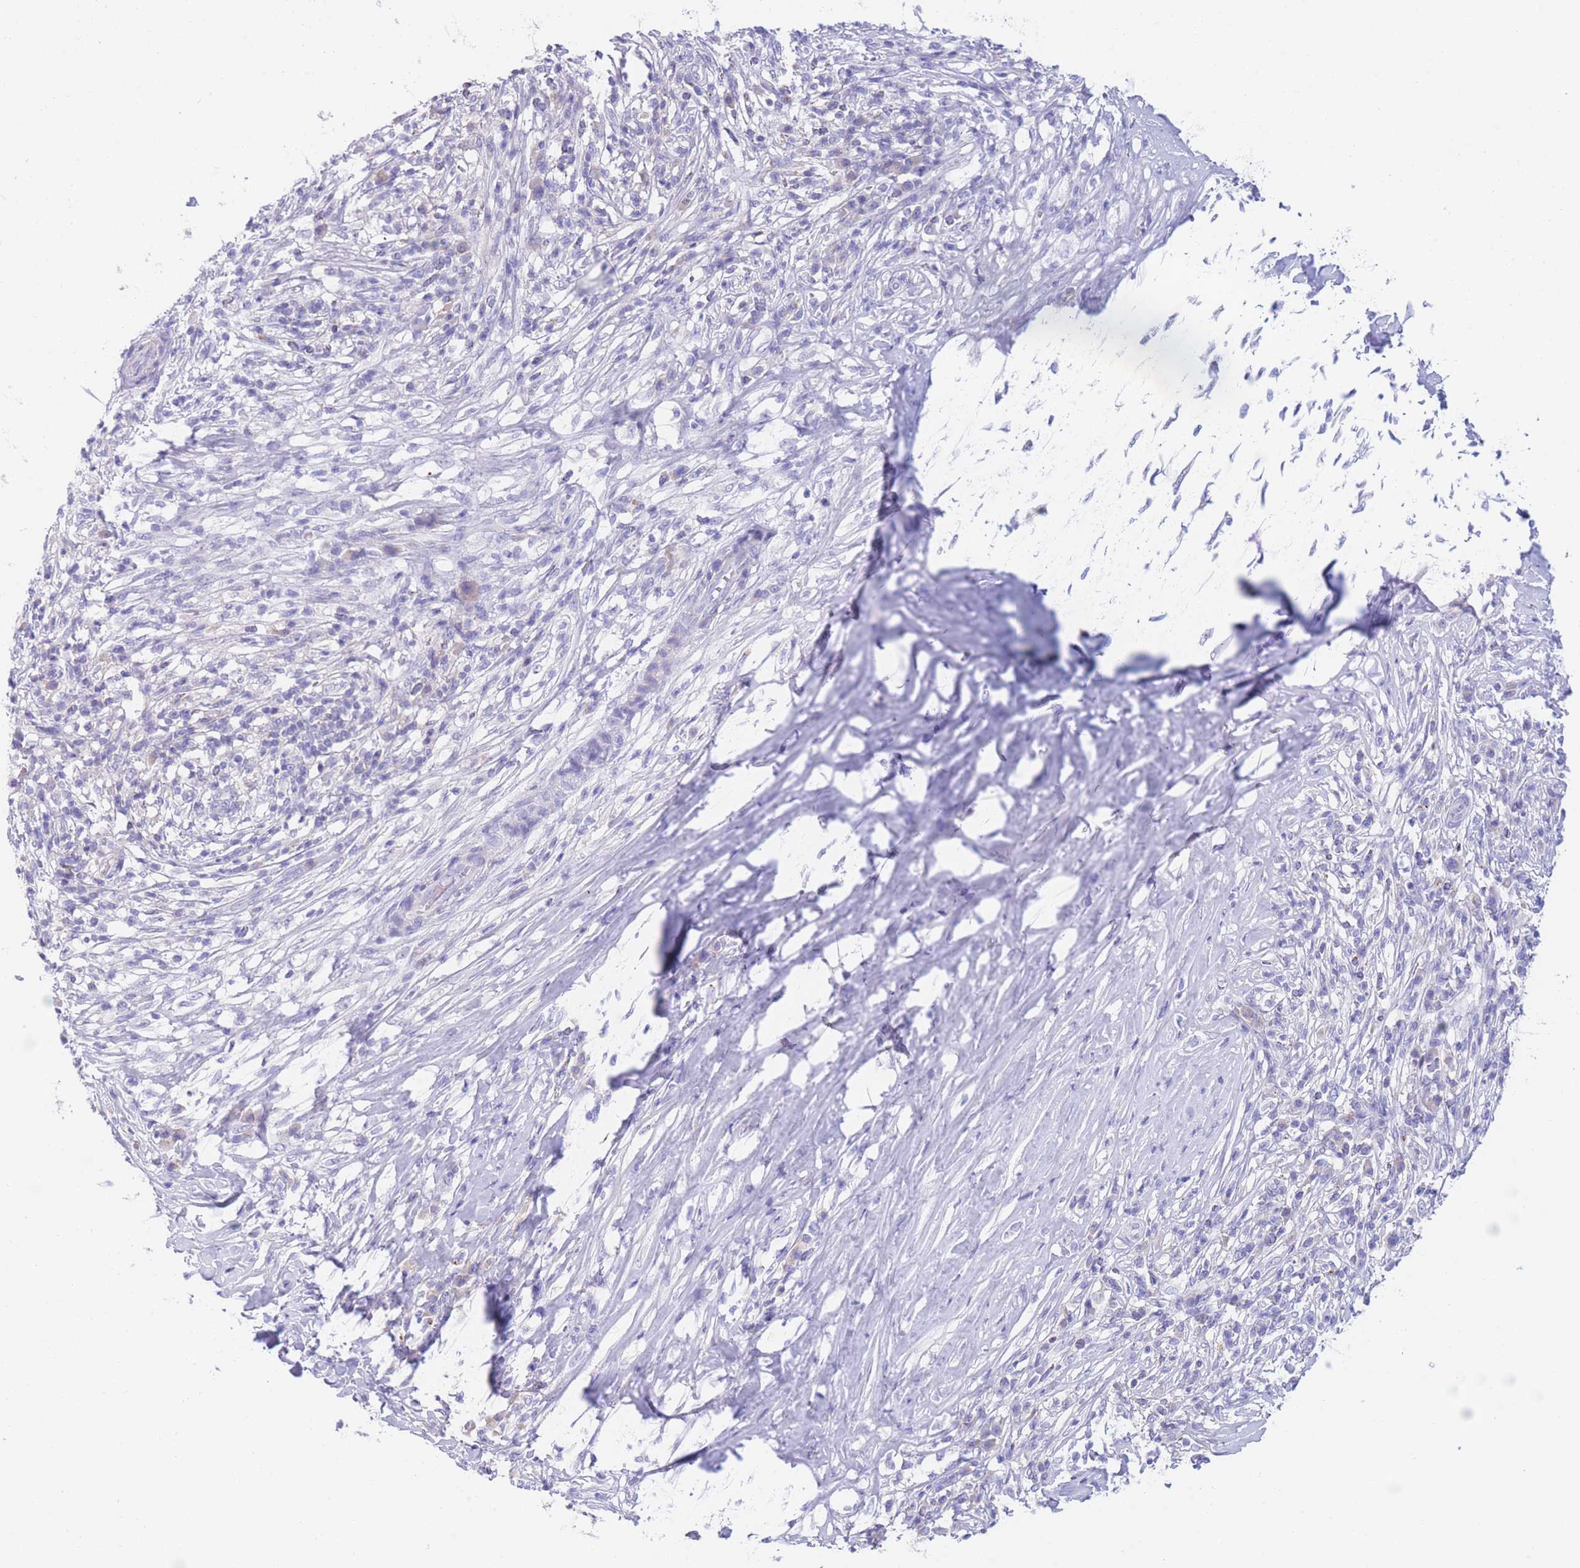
{"staining": {"intensity": "negative", "quantity": "none", "location": "none"}, "tissue": "melanoma", "cell_type": "Tumor cells", "image_type": "cancer", "snomed": [{"axis": "morphology", "description": "Malignant melanoma, NOS"}, {"axis": "topography", "description": "Skin"}], "caption": "DAB (3,3'-diaminobenzidine) immunohistochemical staining of malignant melanoma exhibits no significant positivity in tumor cells.", "gene": "PCDHB3", "patient": {"sex": "male", "age": 66}}